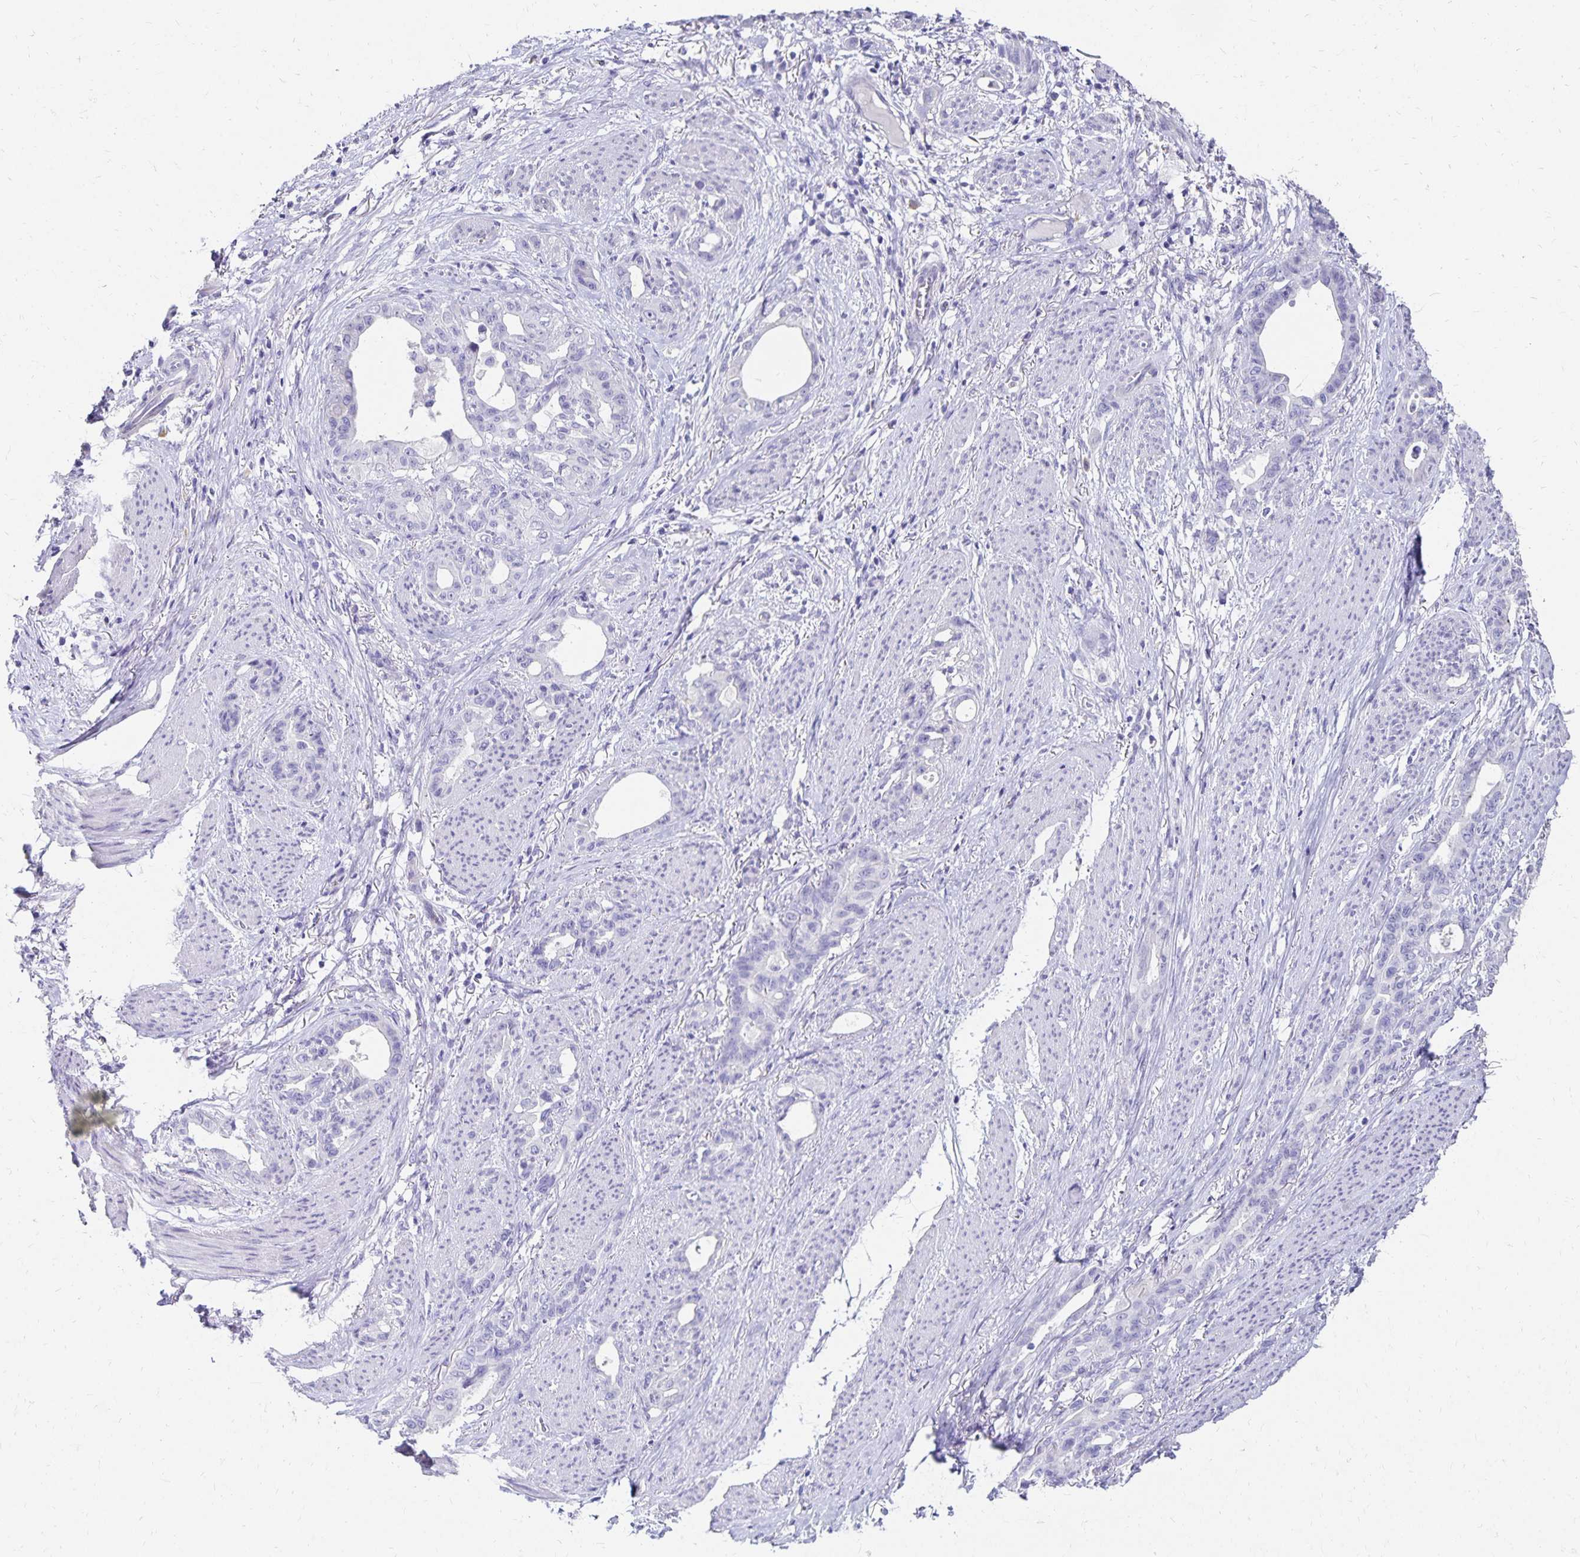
{"staining": {"intensity": "negative", "quantity": "none", "location": "none"}, "tissue": "stomach cancer", "cell_type": "Tumor cells", "image_type": "cancer", "snomed": [{"axis": "morphology", "description": "Normal tissue, NOS"}, {"axis": "morphology", "description": "Adenocarcinoma, NOS"}, {"axis": "topography", "description": "Esophagus"}, {"axis": "topography", "description": "Stomach, upper"}], "caption": "Immunohistochemical staining of stomach cancer (adenocarcinoma) shows no significant positivity in tumor cells.", "gene": "DYNLT4", "patient": {"sex": "male", "age": 62}}